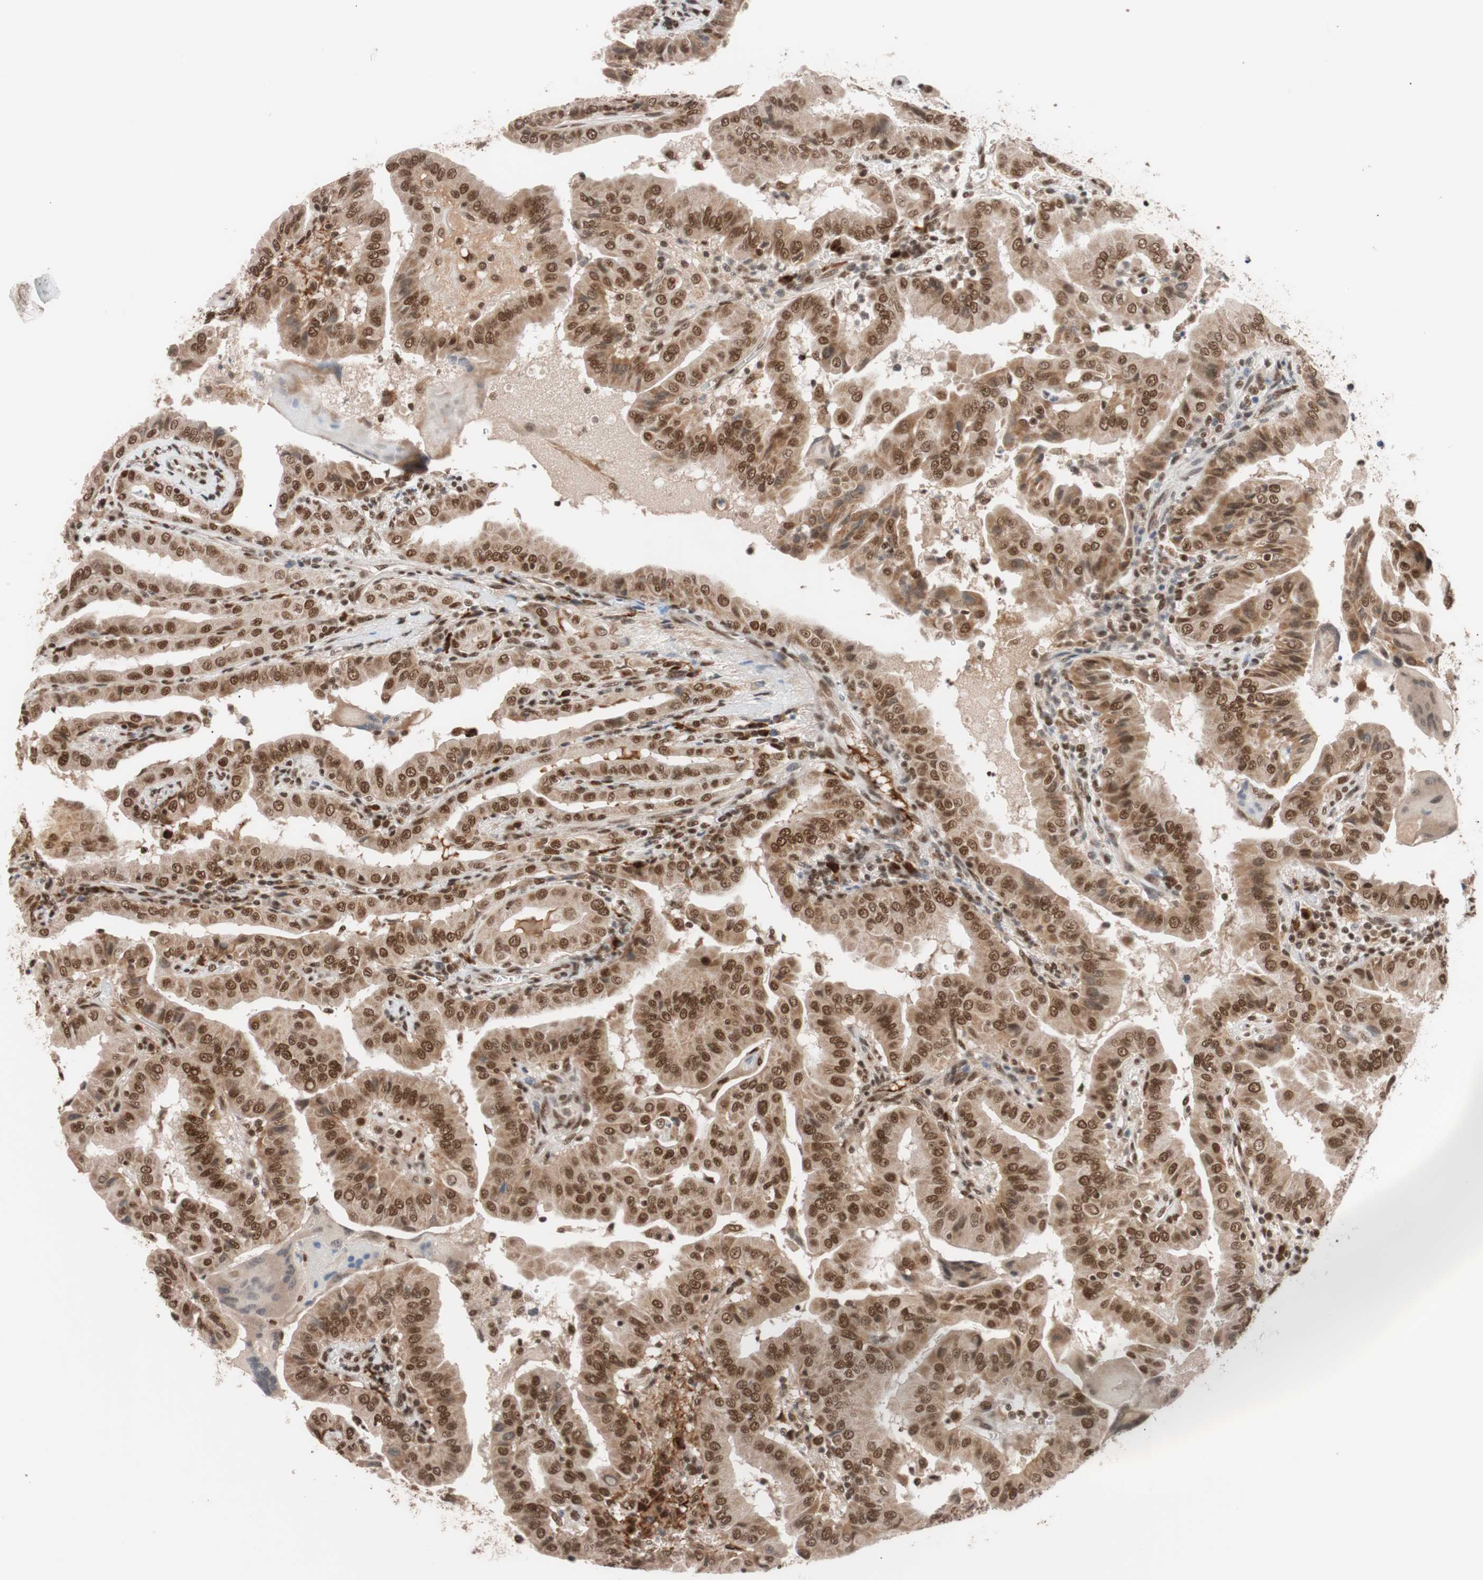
{"staining": {"intensity": "strong", "quantity": ">75%", "location": "cytoplasmic/membranous,nuclear"}, "tissue": "thyroid cancer", "cell_type": "Tumor cells", "image_type": "cancer", "snomed": [{"axis": "morphology", "description": "Papillary adenocarcinoma, NOS"}, {"axis": "topography", "description": "Thyroid gland"}], "caption": "The histopathology image shows staining of thyroid papillary adenocarcinoma, revealing strong cytoplasmic/membranous and nuclear protein expression (brown color) within tumor cells. The staining was performed using DAB, with brown indicating positive protein expression. Nuclei are stained blue with hematoxylin.", "gene": "CHAMP1", "patient": {"sex": "male", "age": 33}}